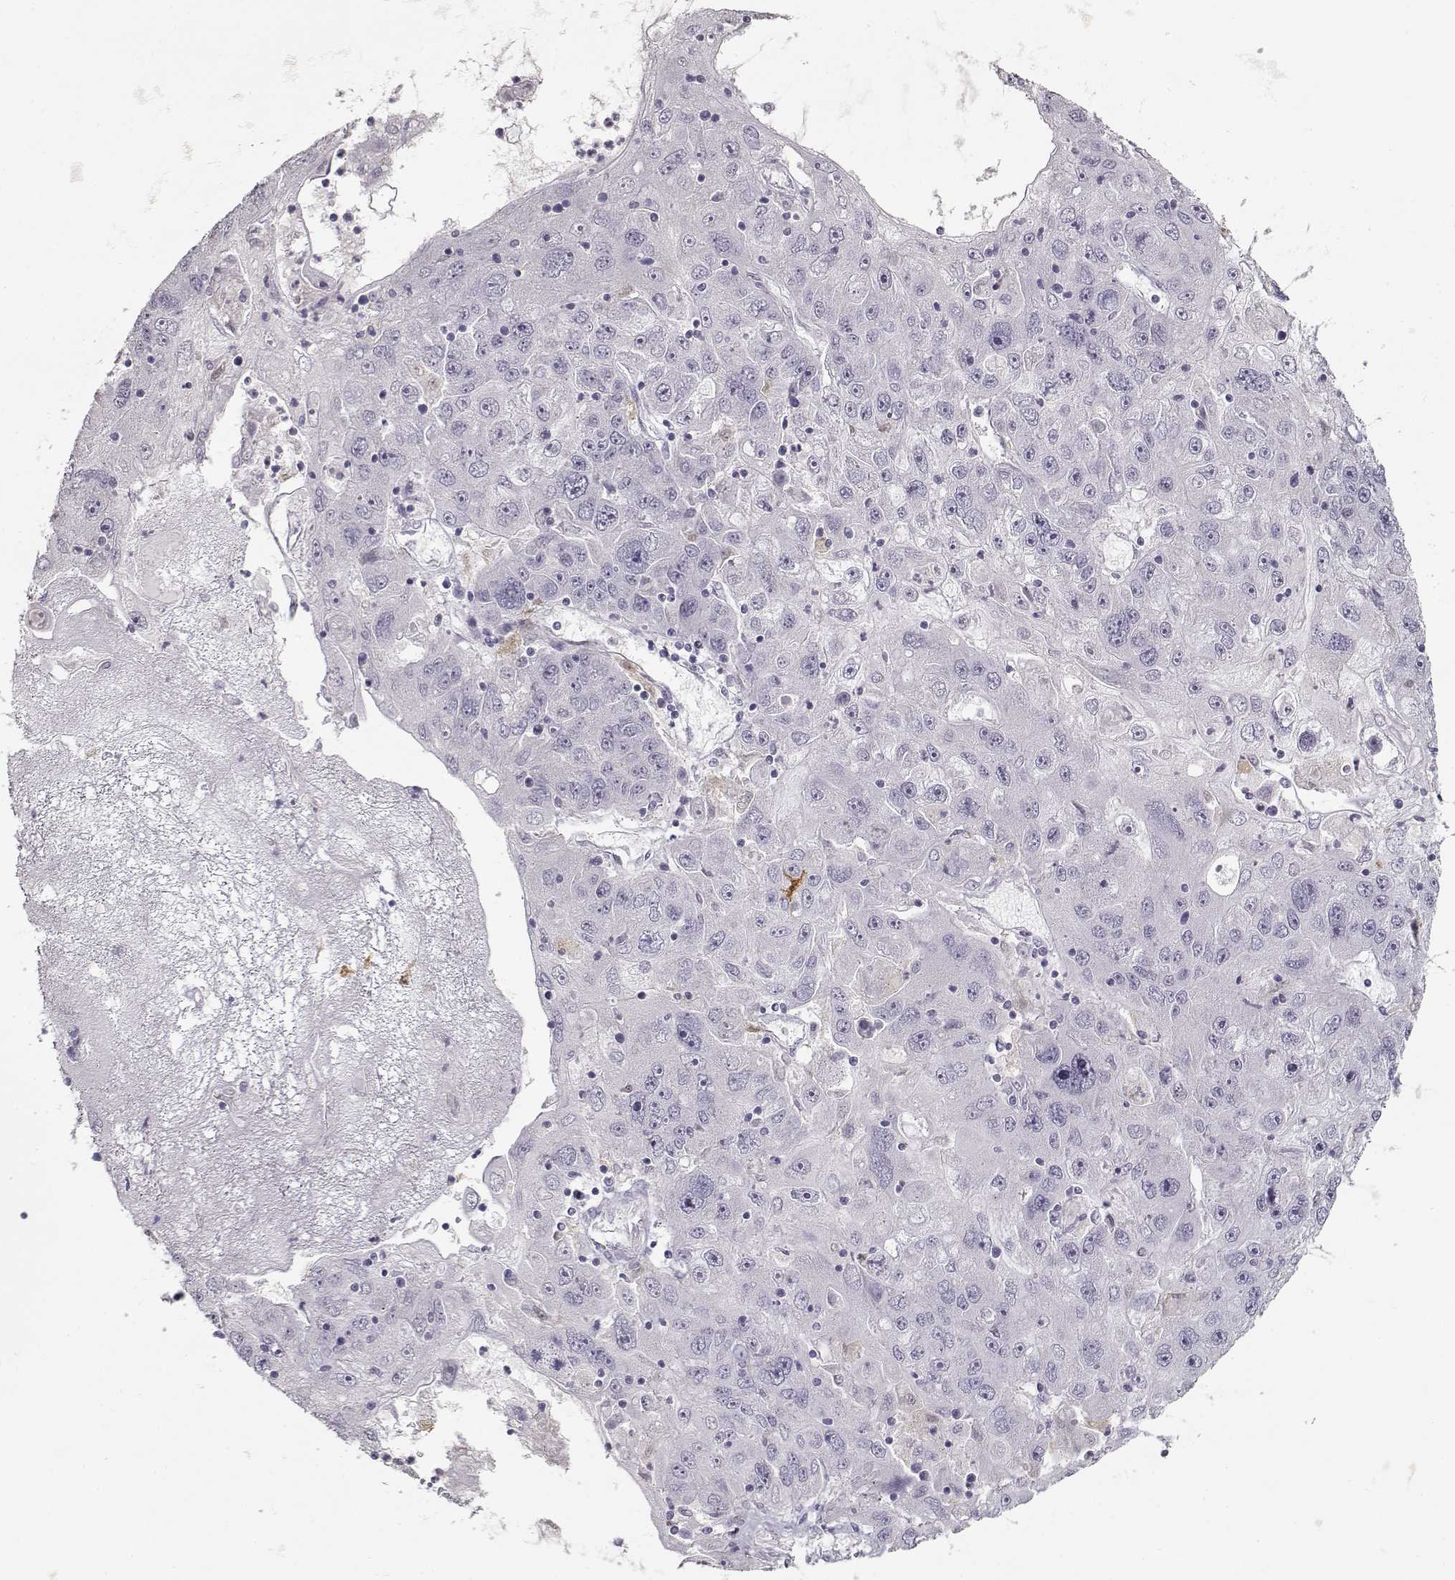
{"staining": {"intensity": "negative", "quantity": "none", "location": "none"}, "tissue": "stomach cancer", "cell_type": "Tumor cells", "image_type": "cancer", "snomed": [{"axis": "morphology", "description": "Adenocarcinoma, NOS"}, {"axis": "topography", "description": "Stomach"}], "caption": "High power microscopy histopathology image of an immunohistochemistry (IHC) histopathology image of stomach cancer (adenocarcinoma), revealing no significant positivity in tumor cells.", "gene": "S100B", "patient": {"sex": "male", "age": 56}}